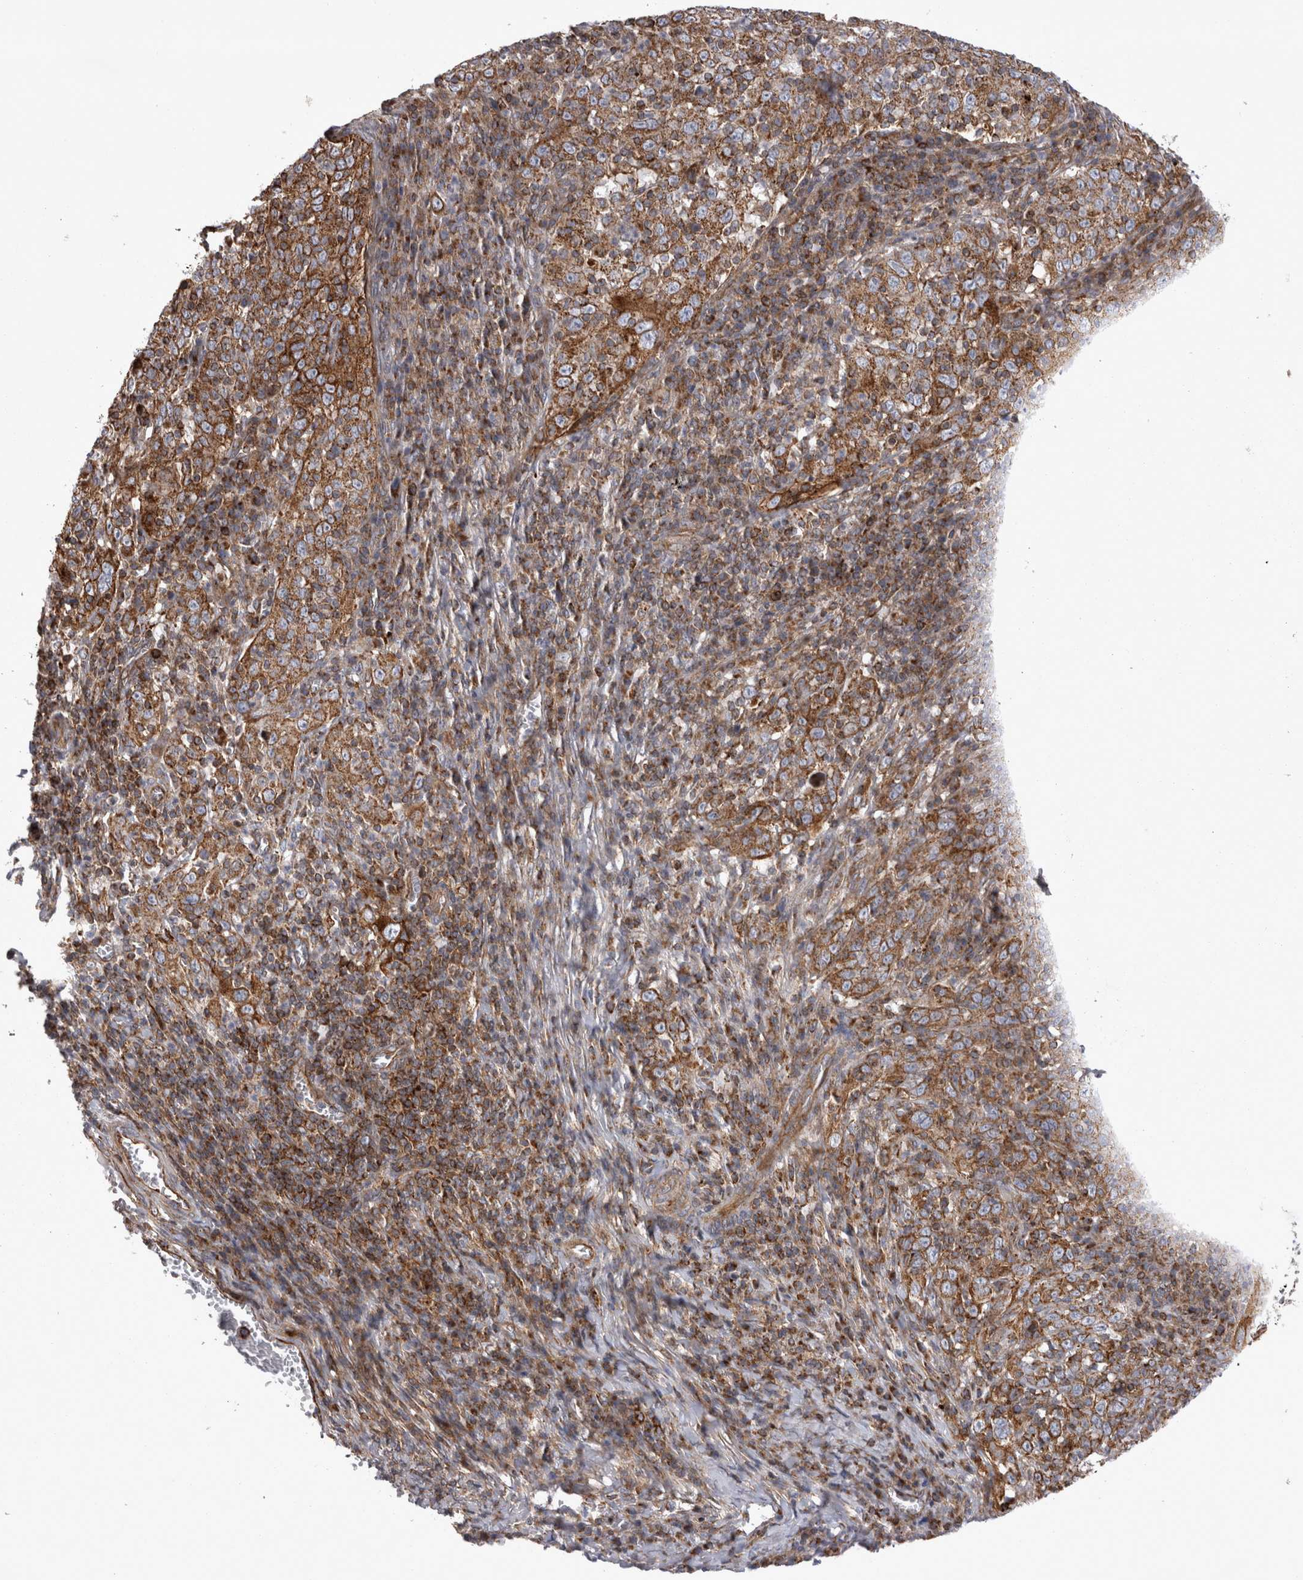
{"staining": {"intensity": "strong", "quantity": ">75%", "location": "cytoplasmic/membranous"}, "tissue": "cervical cancer", "cell_type": "Tumor cells", "image_type": "cancer", "snomed": [{"axis": "morphology", "description": "Squamous cell carcinoma, NOS"}, {"axis": "topography", "description": "Cervix"}], "caption": "The immunohistochemical stain highlights strong cytoplasmic/membranous expression in tumor cells of cervical cancer (squamous cell carcinoma) tissue.", "gene": "TSPOAP1", "patient": {"sex": "female", "age": 46}}